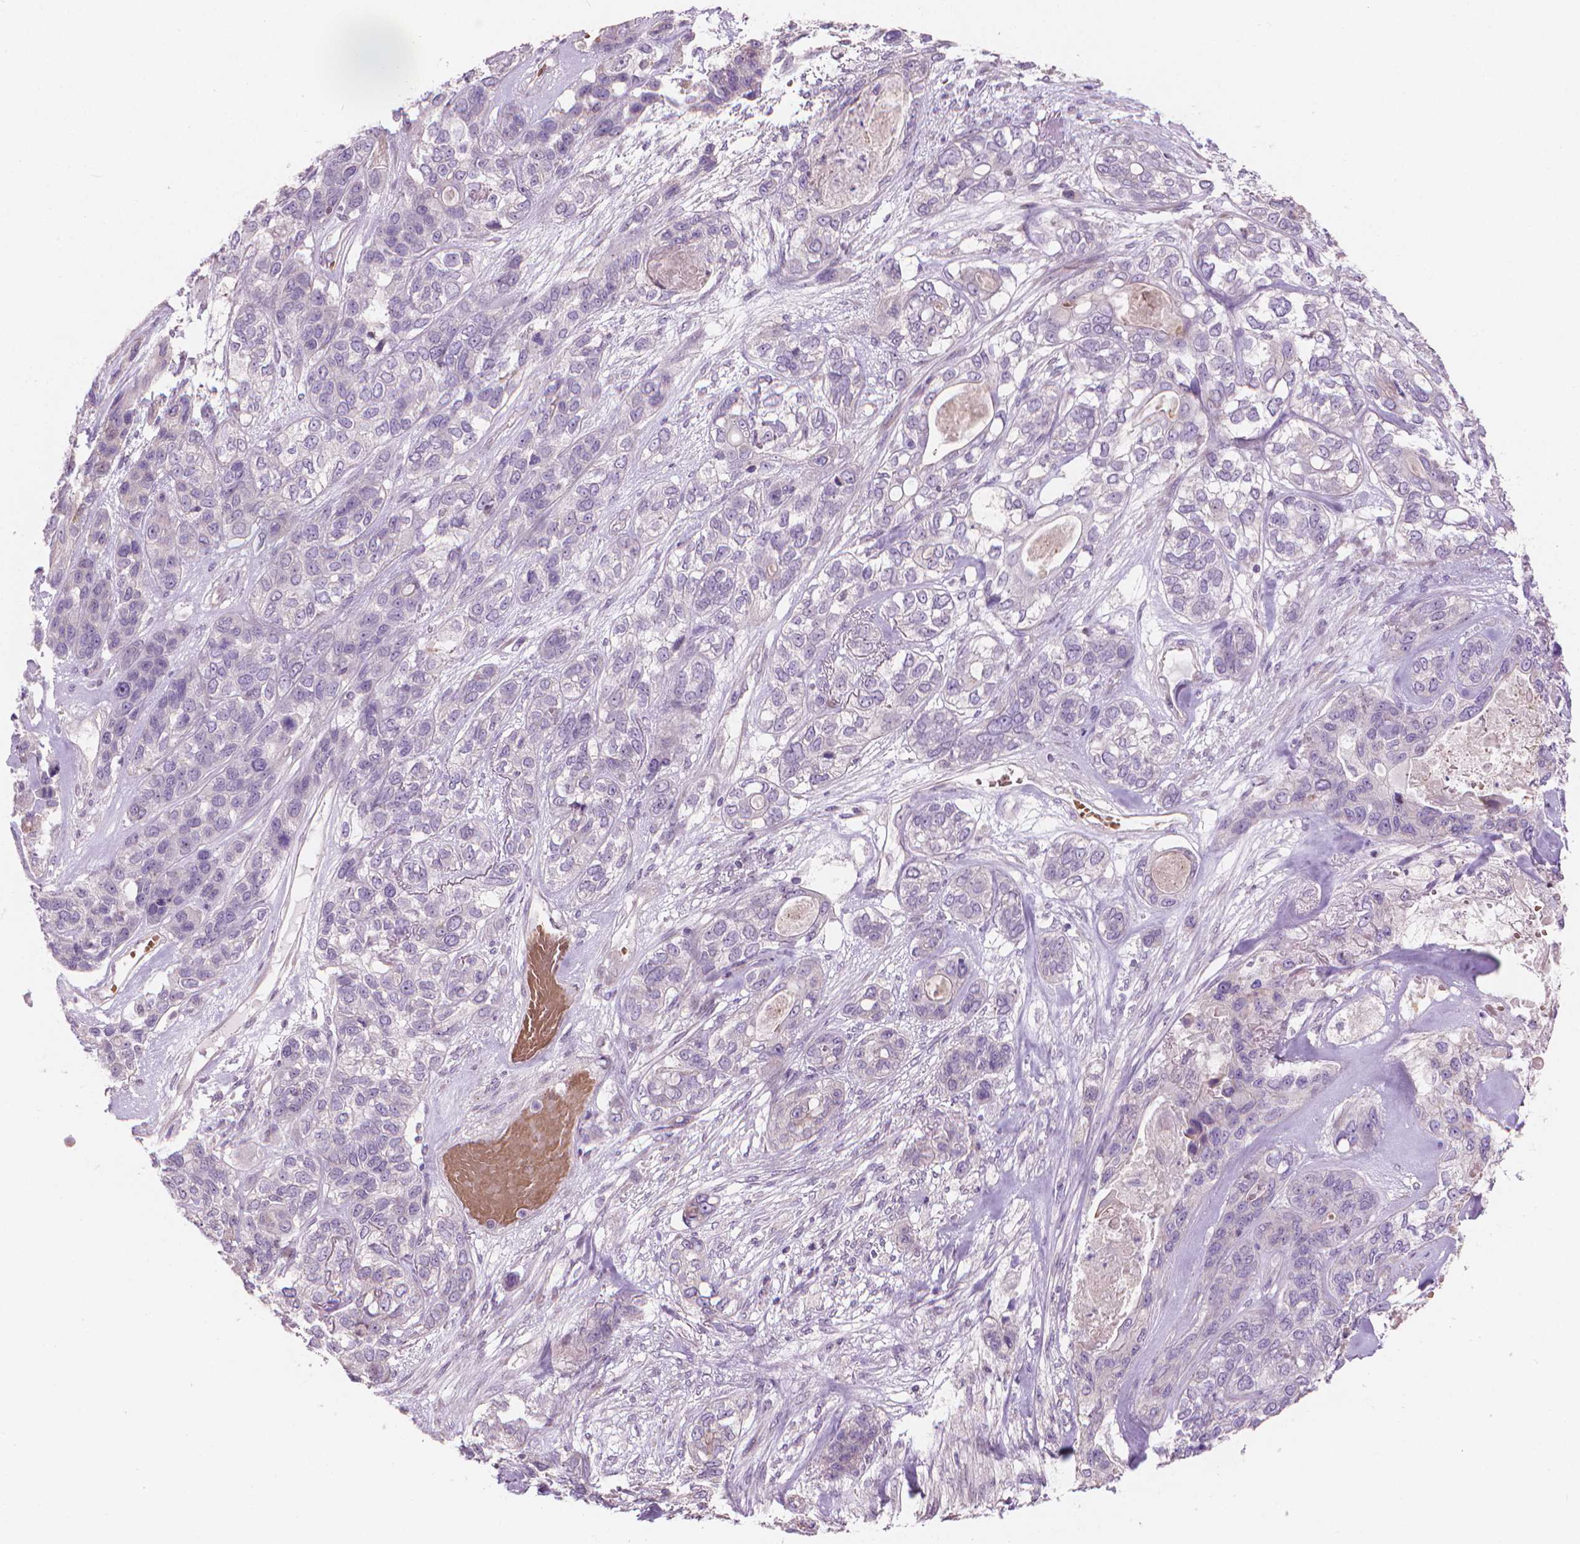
{"staining": {"intensity": "negative", "quantity": "none", "location": "none"}, "tissue": "lung cancer", "cell_type": "Tumor cells", "image_type": "cancer", "snomed": [{"axis": "morphology", "description": "Squamous cell carcinoma, NOS"}, {"axis": "topography", "description": "Lung"}], "caption": "The histopathology image displays no significant expression in tumor cells of lung cancer. The staining is performed using DAB brown chromogen with nuclei counter-stained in using hematoxylin.", "gene": "IFFO1", "patient": {"sex": "female", "age": 70}}